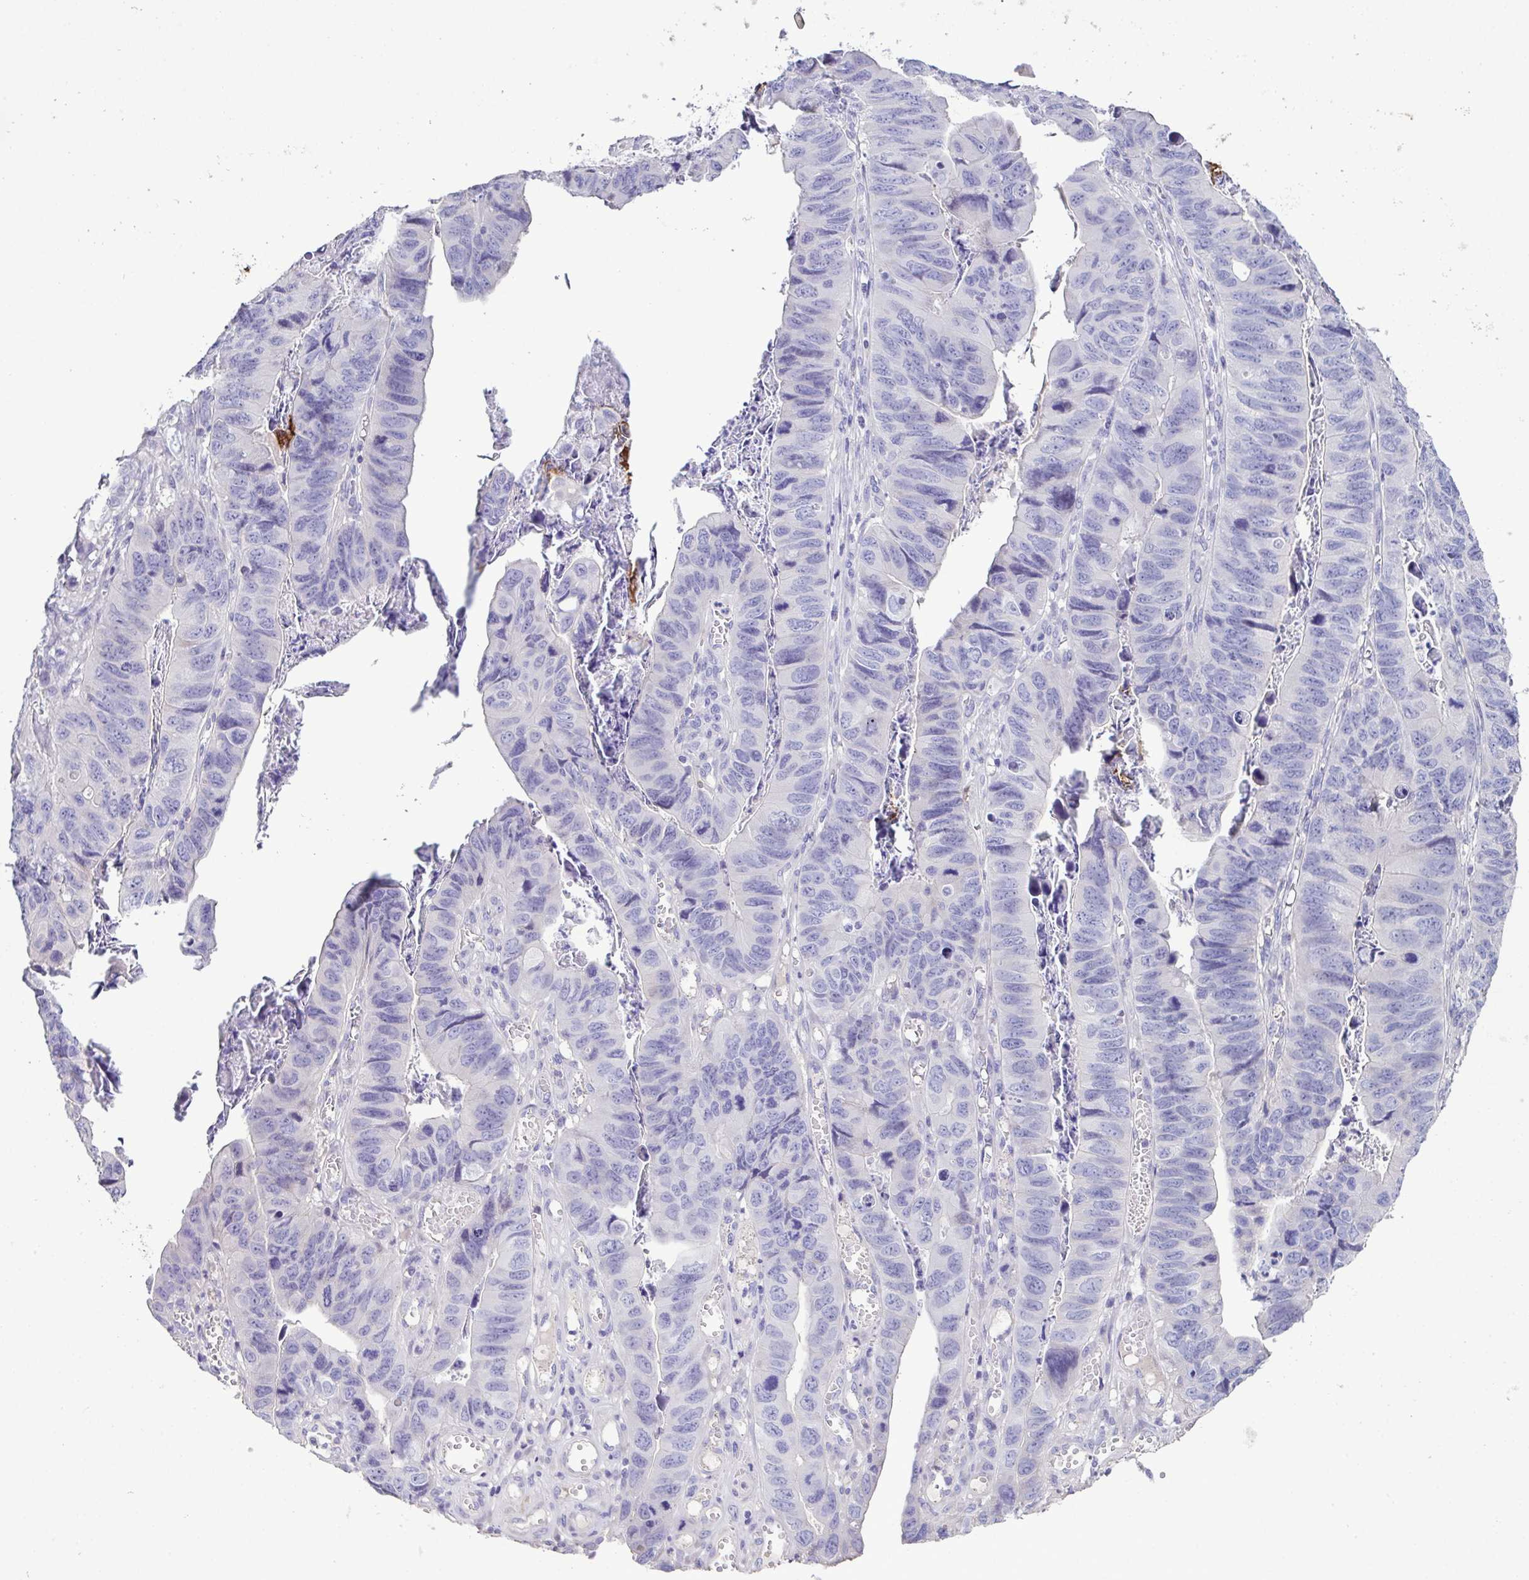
{"staining": {"intensity": "negative", "quantity": "none", "location": "none"}, "tissue": "stomach cancer", "cell_type": "Tumor cells", "image_type": "cancer", "snomed": [{"axis": "morphology", "description": "Adenocarcinoma, NOS"}, {"axis": "topography", "description": "Stomach, lower"}], "caption": "An immunohistochemistry histopathology image of adenocarcinoma (stomach) is shown. There is no staining in tumor cells of adenocarcinoma (stomach). The staining is performed using DAB brown chromogen with nuclei counter-stained in using hematoxylin.", "gene": "MARCO", "patient": {"sex": "male", "age": 77}}